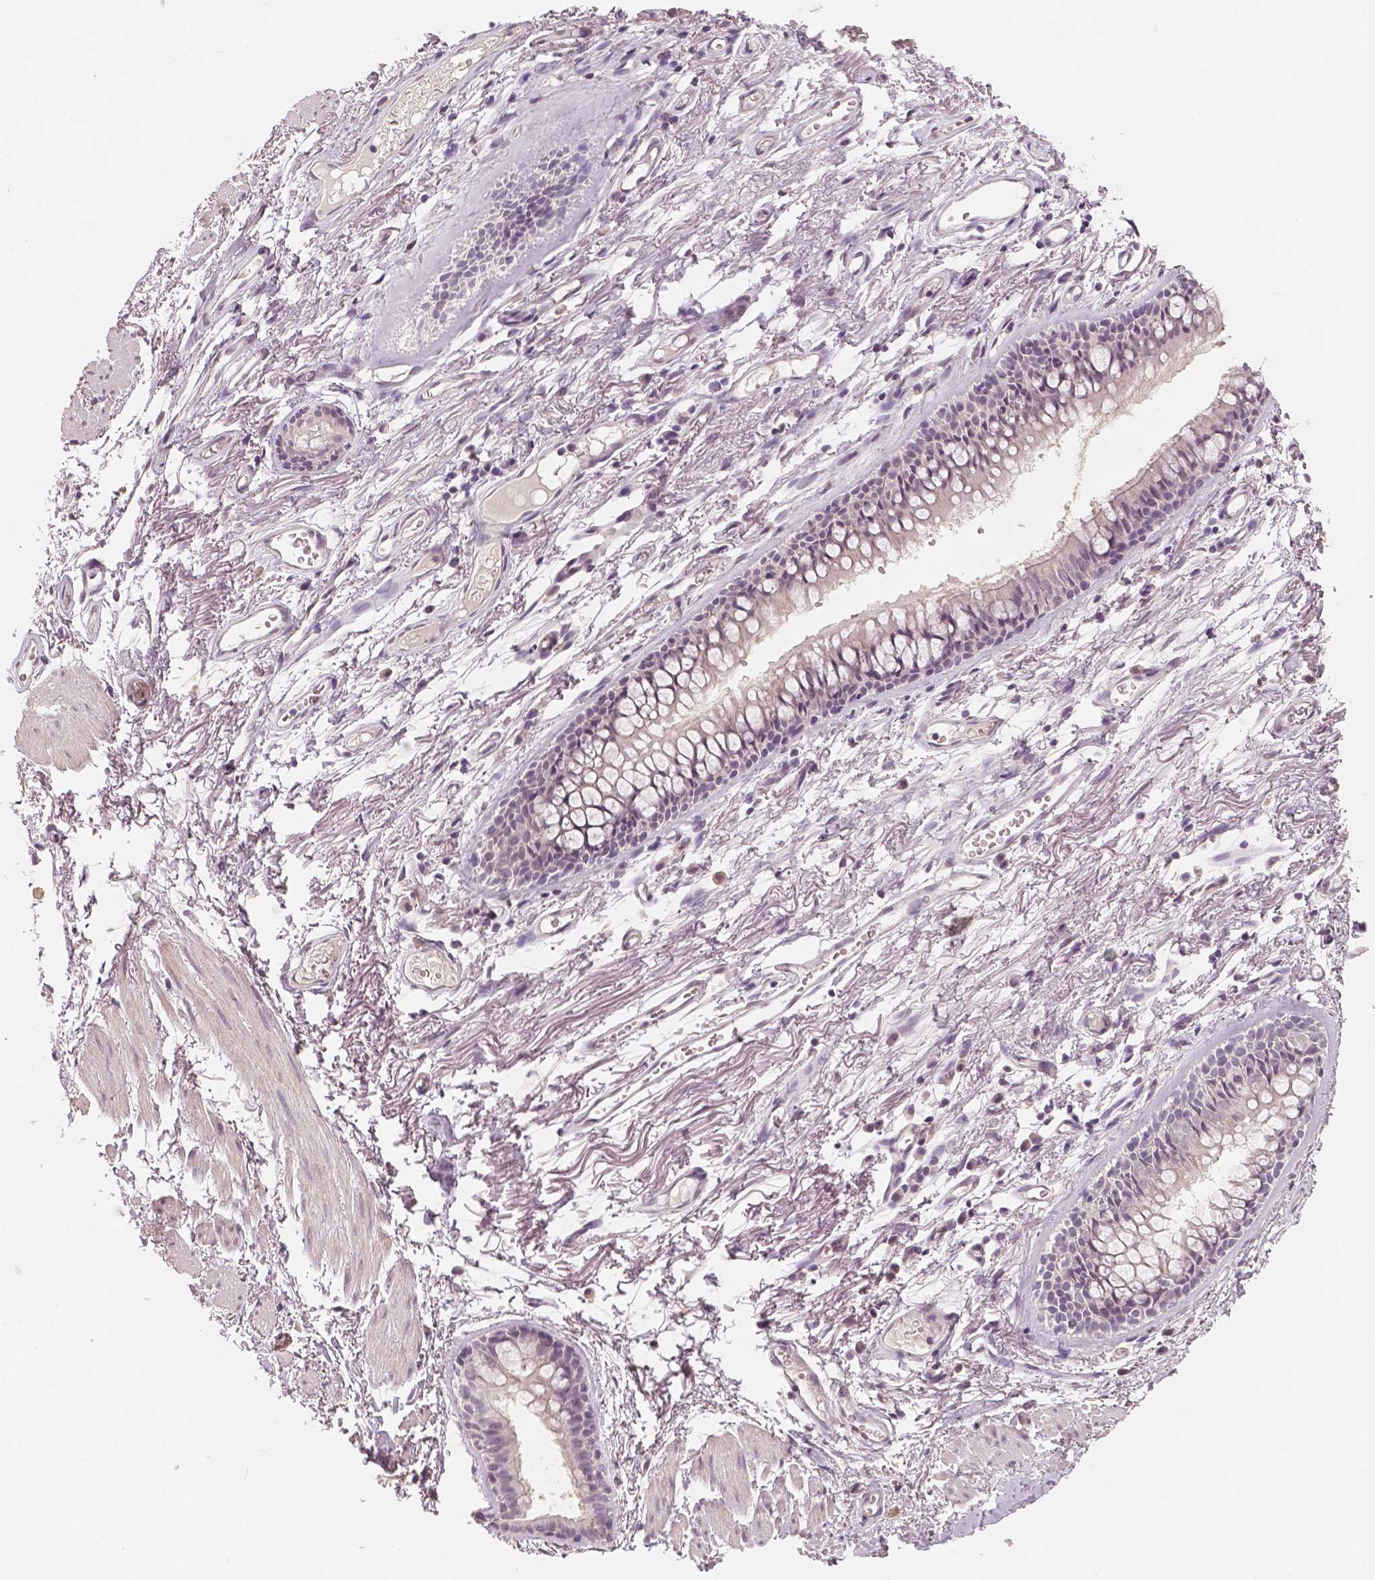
{"staining": {"intensity": "negative", "quantity": "none", "location": "none"}, "tissue": "soft tissue", "cell_type": "Chondrocytes", "image_type": "normal", "snomed": [{"axis": "morphology", "description": "Normal tissue, NOS"}, {"axis": "topography", "description": "Cartilage tissue"}, {"axis": "topography", "description": "Bronchus"}], "caption": "Immunohistochemistry (IHC) image of benign soft tissue stained for a protein (brown), which demonstrates no staining in chondrocytes. (DAB immunohistochemistry, high magnification).", "gene": "RNASE7", "patient": {"sex": "female", "age": 79}}